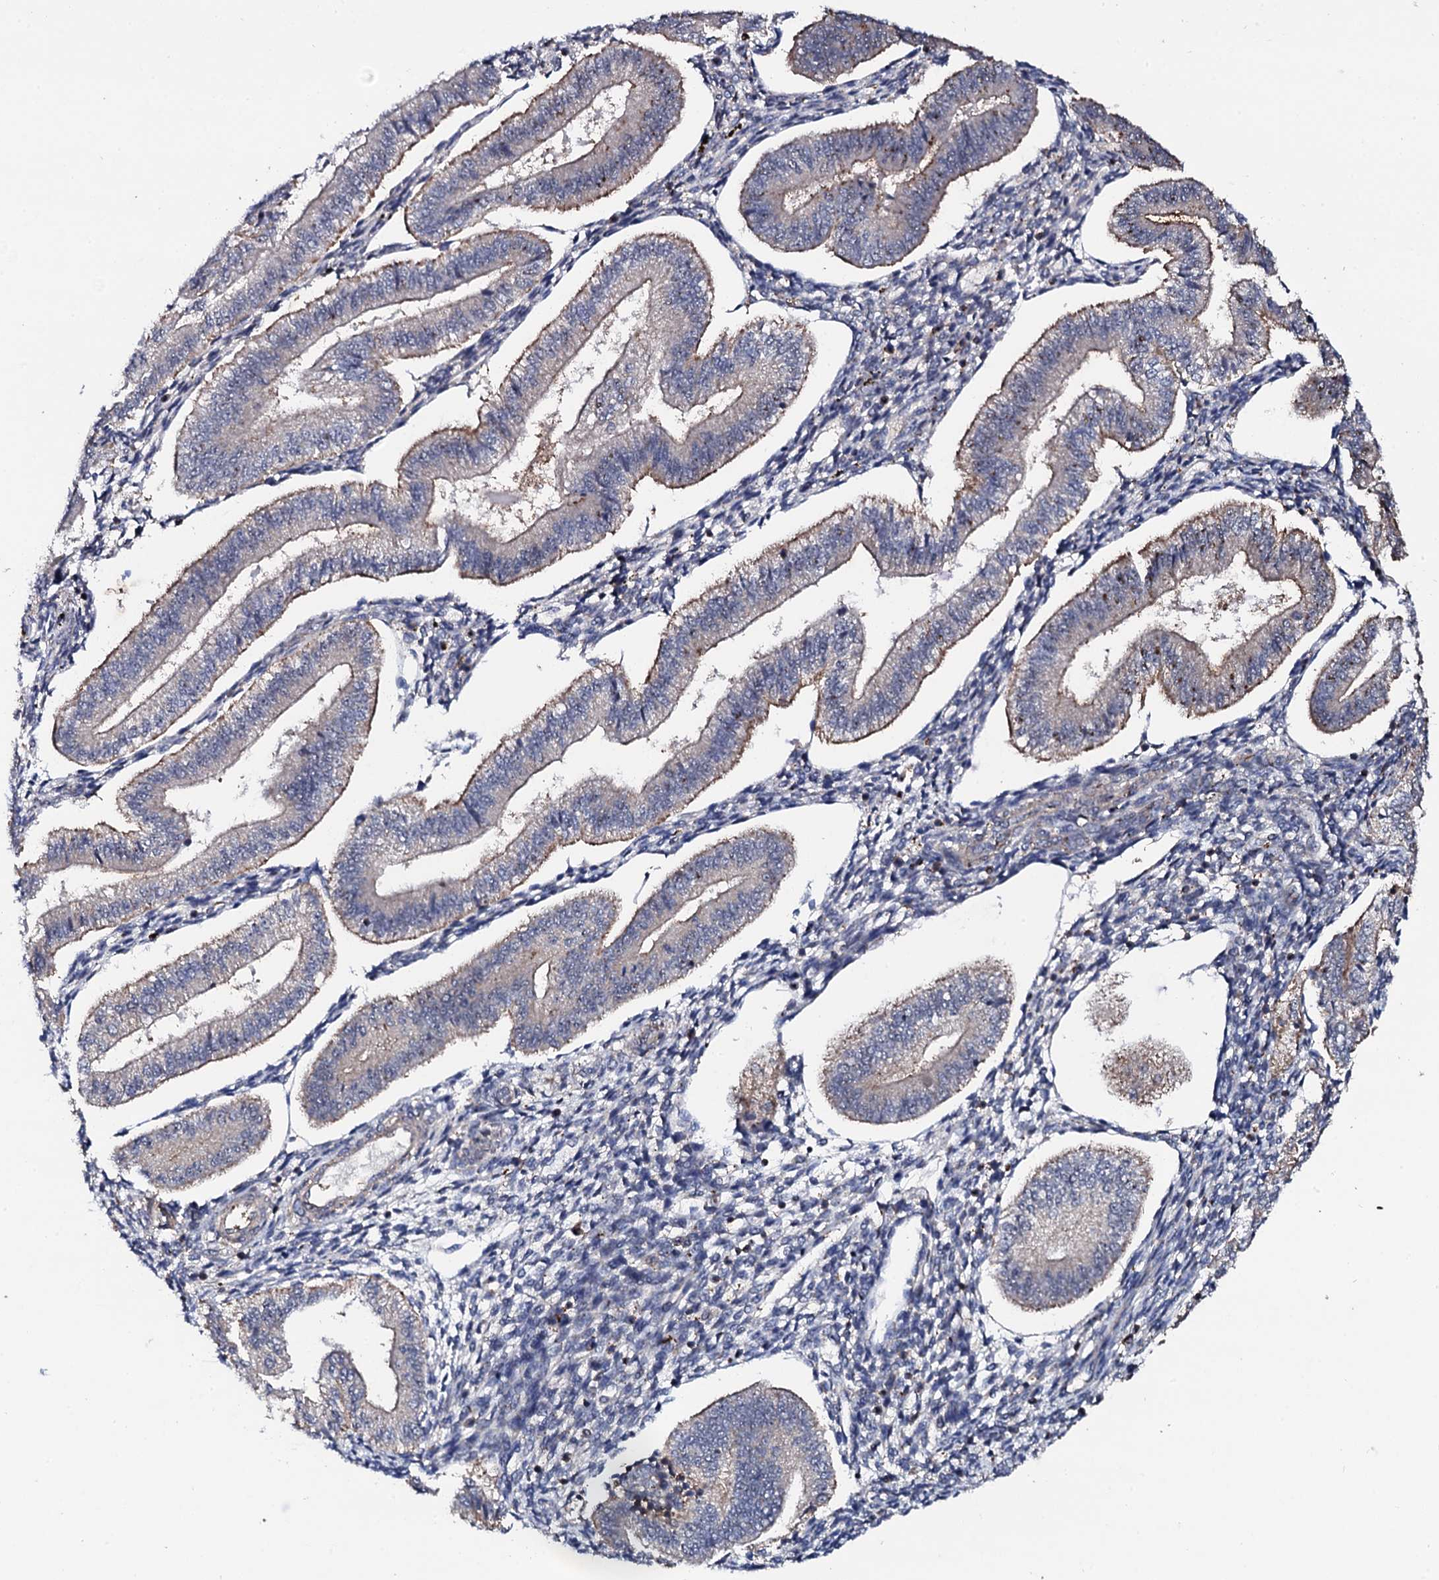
{"staining": {"intensity": "moderate", "quantity": "<25%", "location": "cytoplasmic/membranous"}, "tissue": "endometrium", "cell_type": "Cells in endometrial stroma", "image_type": "normal", "snomed": [{"axis": "morphology", "description": "Normal tissue, NOS"}, {"axis": "topography", "description": "Endometrium"}], "caption": "Immunohistochemistry of benign human endometrium demonstrates low levels of moderate cytoplasmic/membranous expression in about <25% of cells in endometrial stroma. (brown staining indicates protein expression, while blue staining denotes nuclei).", "gene": "GTPBP4", "patient": {"sex": "female", "age": 34}}